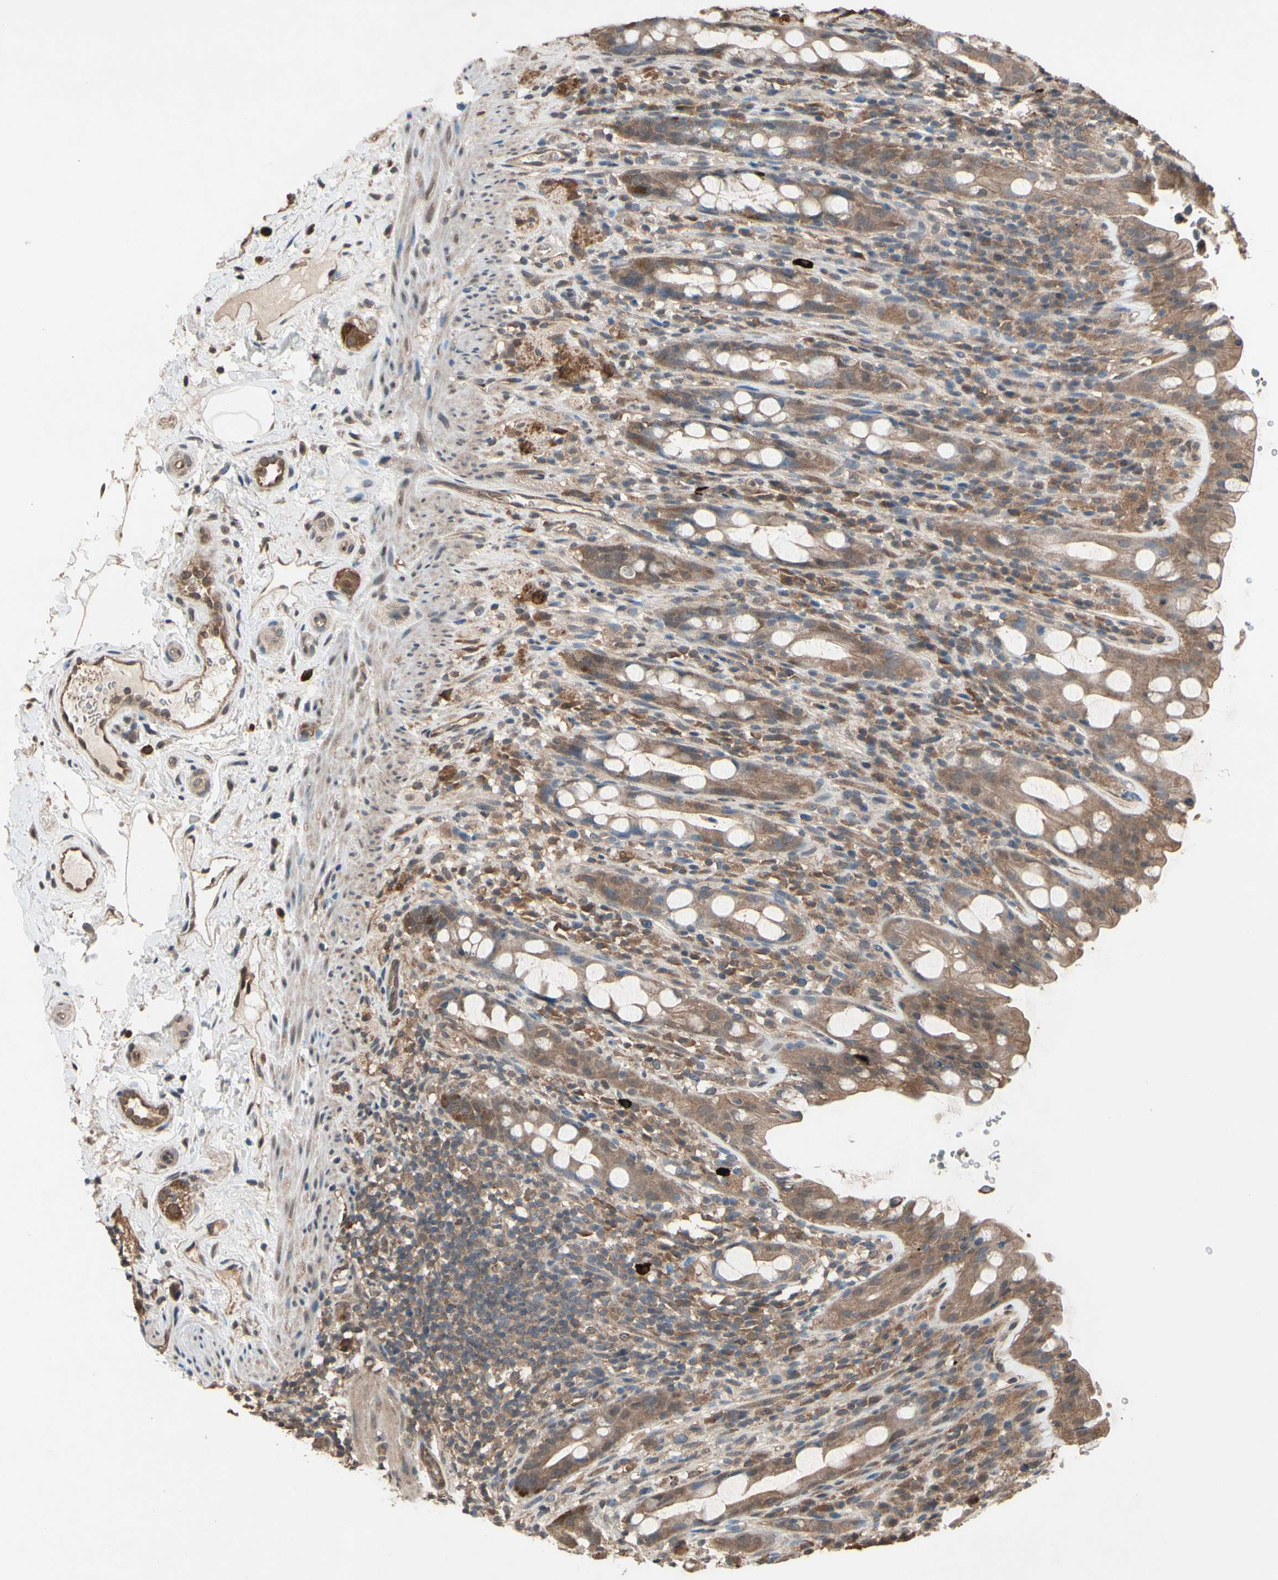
{"staining": {"intensity": "moderate", "quantity": ">75%", "location": "cytoplasmic/membranous"}, "tissue": "rectum", "cell_type": "Glandular cells", "image_type": "normal", "snomed": [{"axis": "morphology", "description": "Normal tissue, NOS"}, {"axis": "topography", "description": "Rectum"}], "caption": "Protein analysis of benign rectum displays moderate cytoplasmic/membranous staining in about >75% of glandular cells. The staining was performed using DAB (3,3'-diaminobenzidine) to visualize the protein expression in brown, while the nuclei were stained in blue with hematoxylin (Magnification: 20x).", "gene": "PNPLA7", "patient": {"sex": "male", "age": 44}}